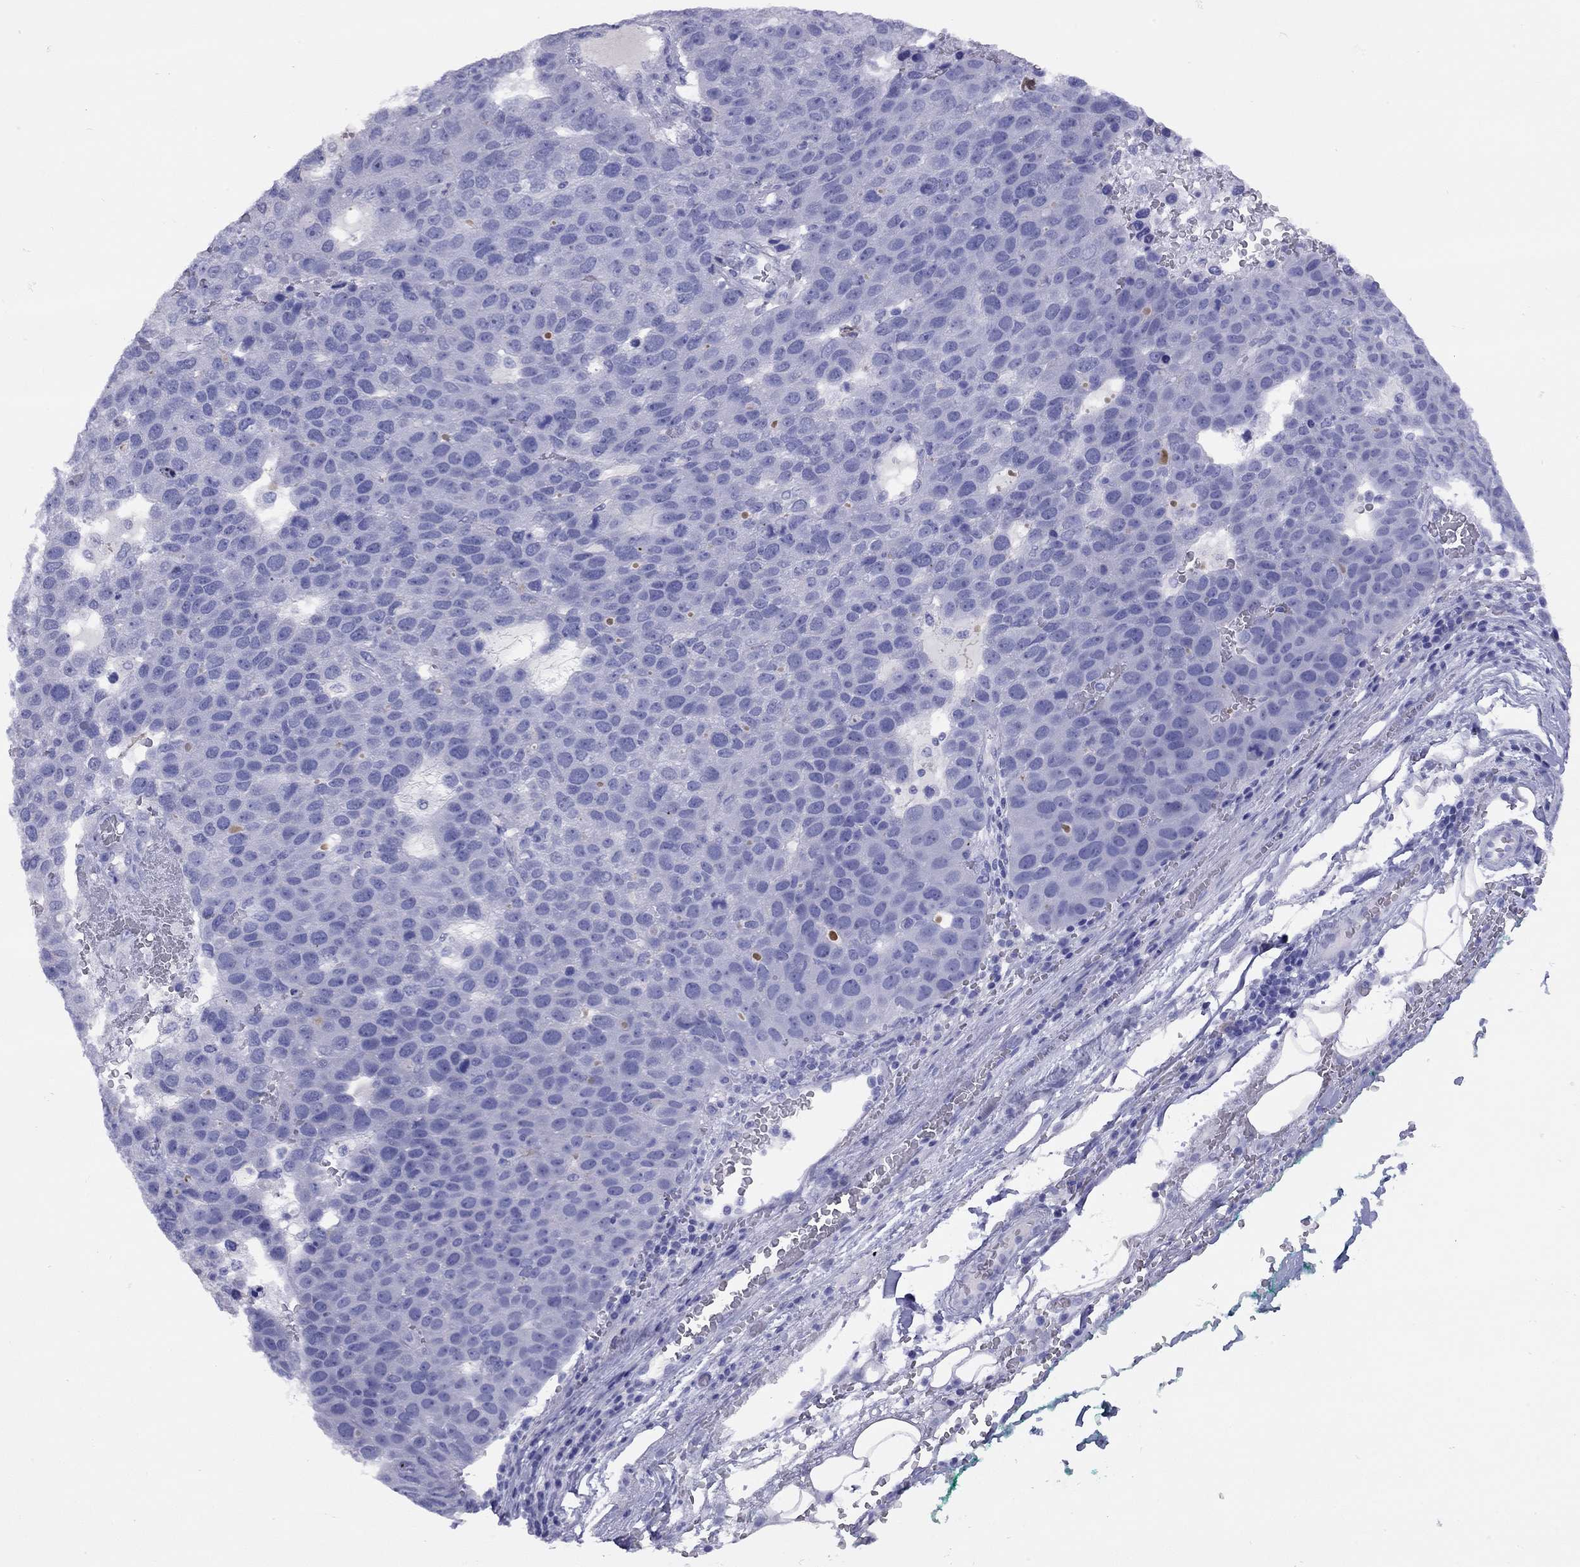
{"staining": {"intensity": "negative", "quantity": "none", "location": "none"}, "tissue": "pancreatic cancer", "cell_type": "Tumor cells", "image_type": "cancer", "snomed": [{"axis": "morphology", "description": "Adenocarcinoma, NOS"}, {"axis": "topography", "description": "Pancreas"}], "caption": "Tumor cells are negative for protein expression in human pancreatic cancer (adenocarcinoma). (DAB immunohistochemistry (IHC), high magnification).", "gene": "GRIA2", "patient": {"sex": "female", "age": 61}}